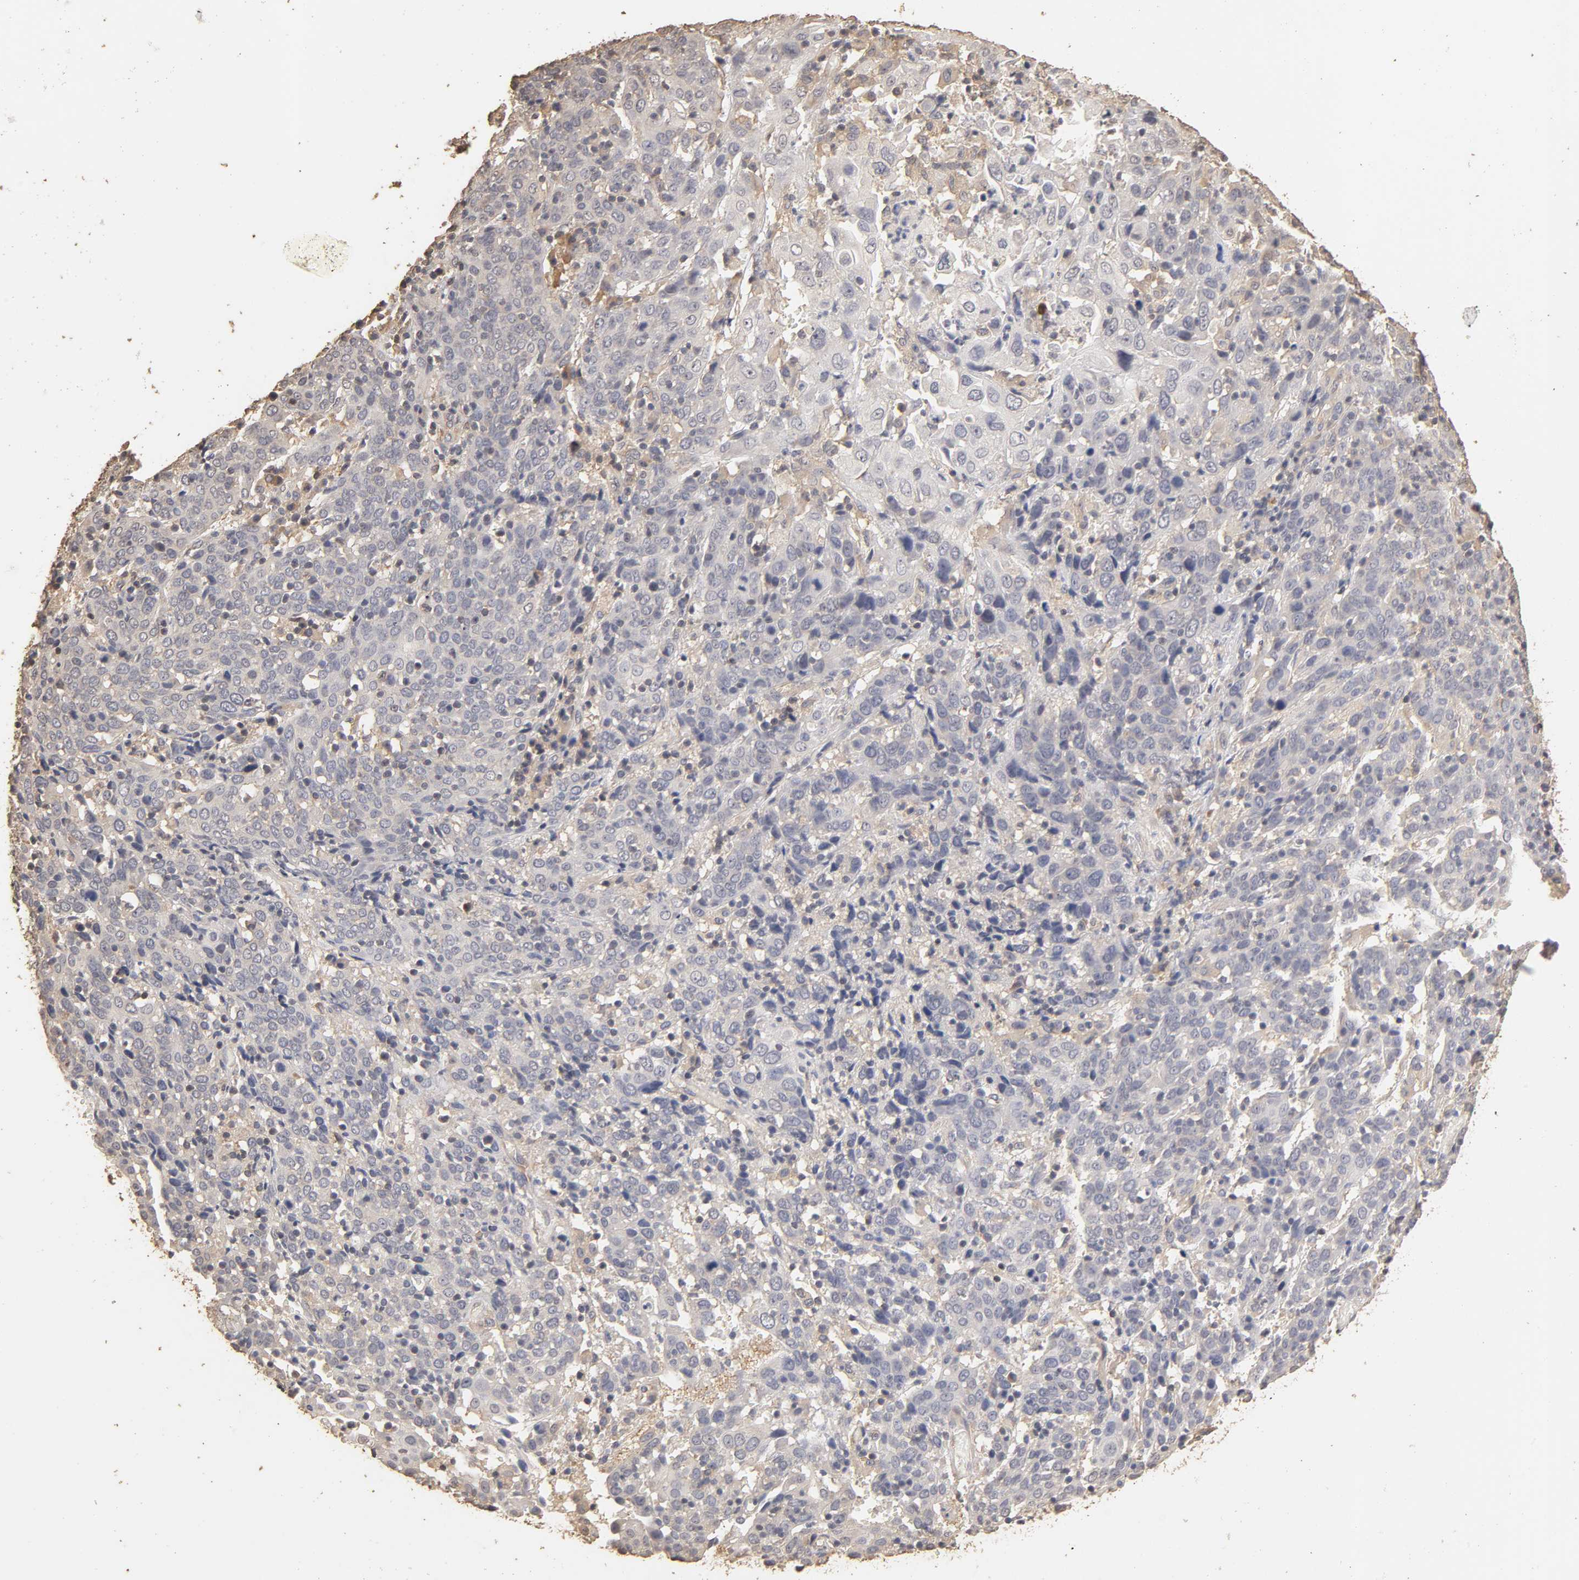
{"staining": {"intensity": "negative", "quantity": "none", "location": "none"}, "tissue": "cervical cancer", "cell_type": "Tumor cells", "image_type": "cancer", "snomed": [{"axis": "morphology", "description": "Normal tissue, NOS"}, {"axis": "morphology", "description": "Squamous cell carcinoma, NOS"}, {"axis": "topography", "description": "Cervix"}], "caption": "IHC of cervical squamous cell carcinoma displays no staining in tumor cells. (Immunohistochemistry, brightfield microscopy, high magnification).", "gene": "VSIG4", "patient": {"sex": "female", "age": 67}}